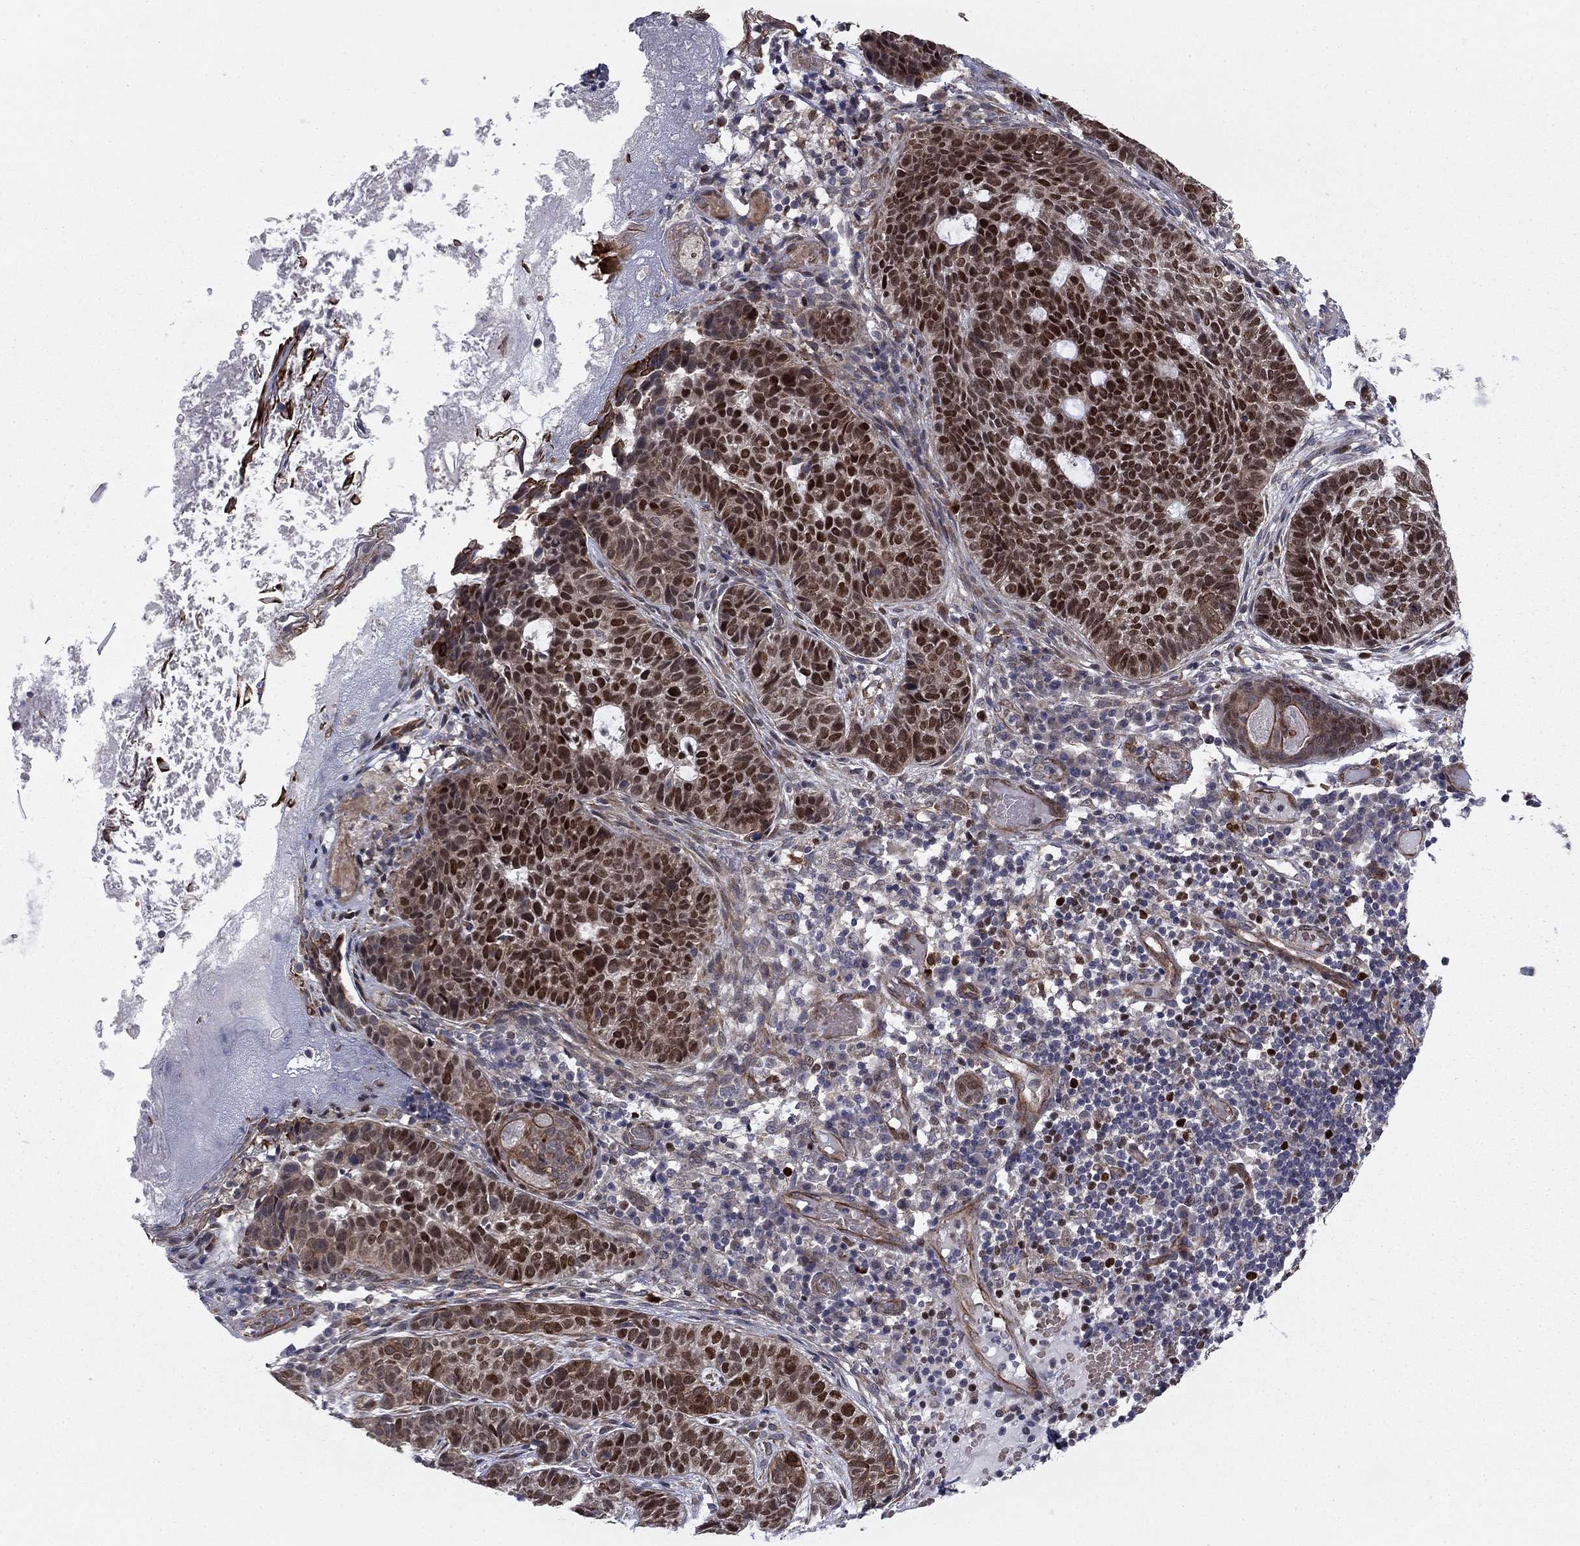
{"staining": {"intensity": "strong", "quantity": "25%-75%", "location": "nuclear"}, "tissue": "skin cancer", "cell_type": "Tumor cells", "image_type": "cancer", "snomed": [{"axis": "morphology", "description": "Basal cell carcinoma"}, {"axis": "topography", "description": "Skin"}], "caption": "Skin cancer was stained to show a protein in brown. There is high levels of strong nuclear expression in about 25%-75% of tumor cells.", "gene": "BCL11A", "patient": {"sex": "female", "age": 69}}